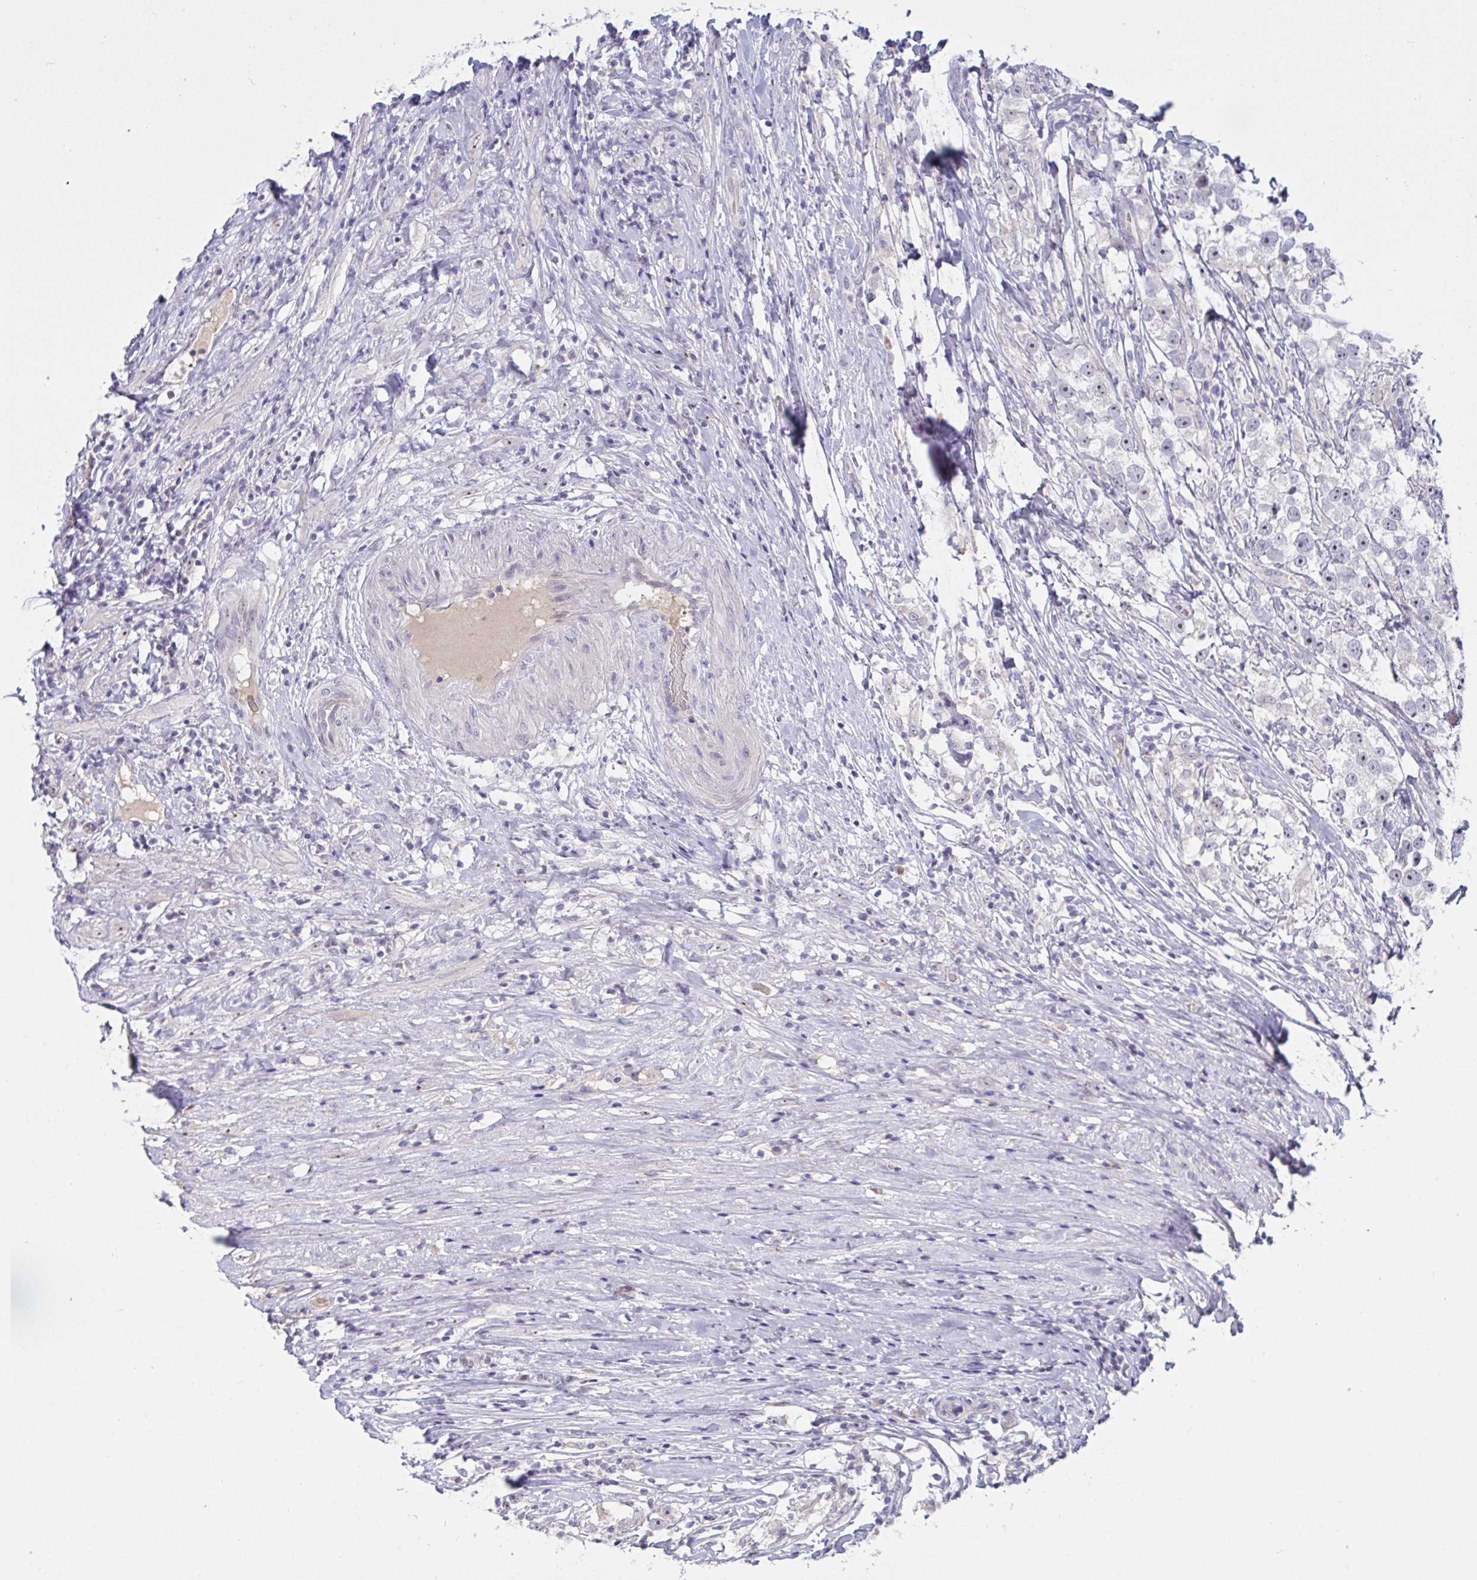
{"staining": {"intensity": "negative", "quantity": "none", "location": "none"}, "tissue": "testis cancer", "cell_type": "Tumor cells", "image_type": "cancer", "snomed": [{"axis": "morphology", "description": "Seminoma, NOS"}, {"axis": "topography", "description": "Testis"}], "caption": "Immunohistochemistry (IHC) of testis cancer (seminoma) shows no expression in tumor cells. (Brightfield microscopy of DAB IHC at high magnification).", "gene": "MYC", "patient": {"sex": "male", "age": 46}}